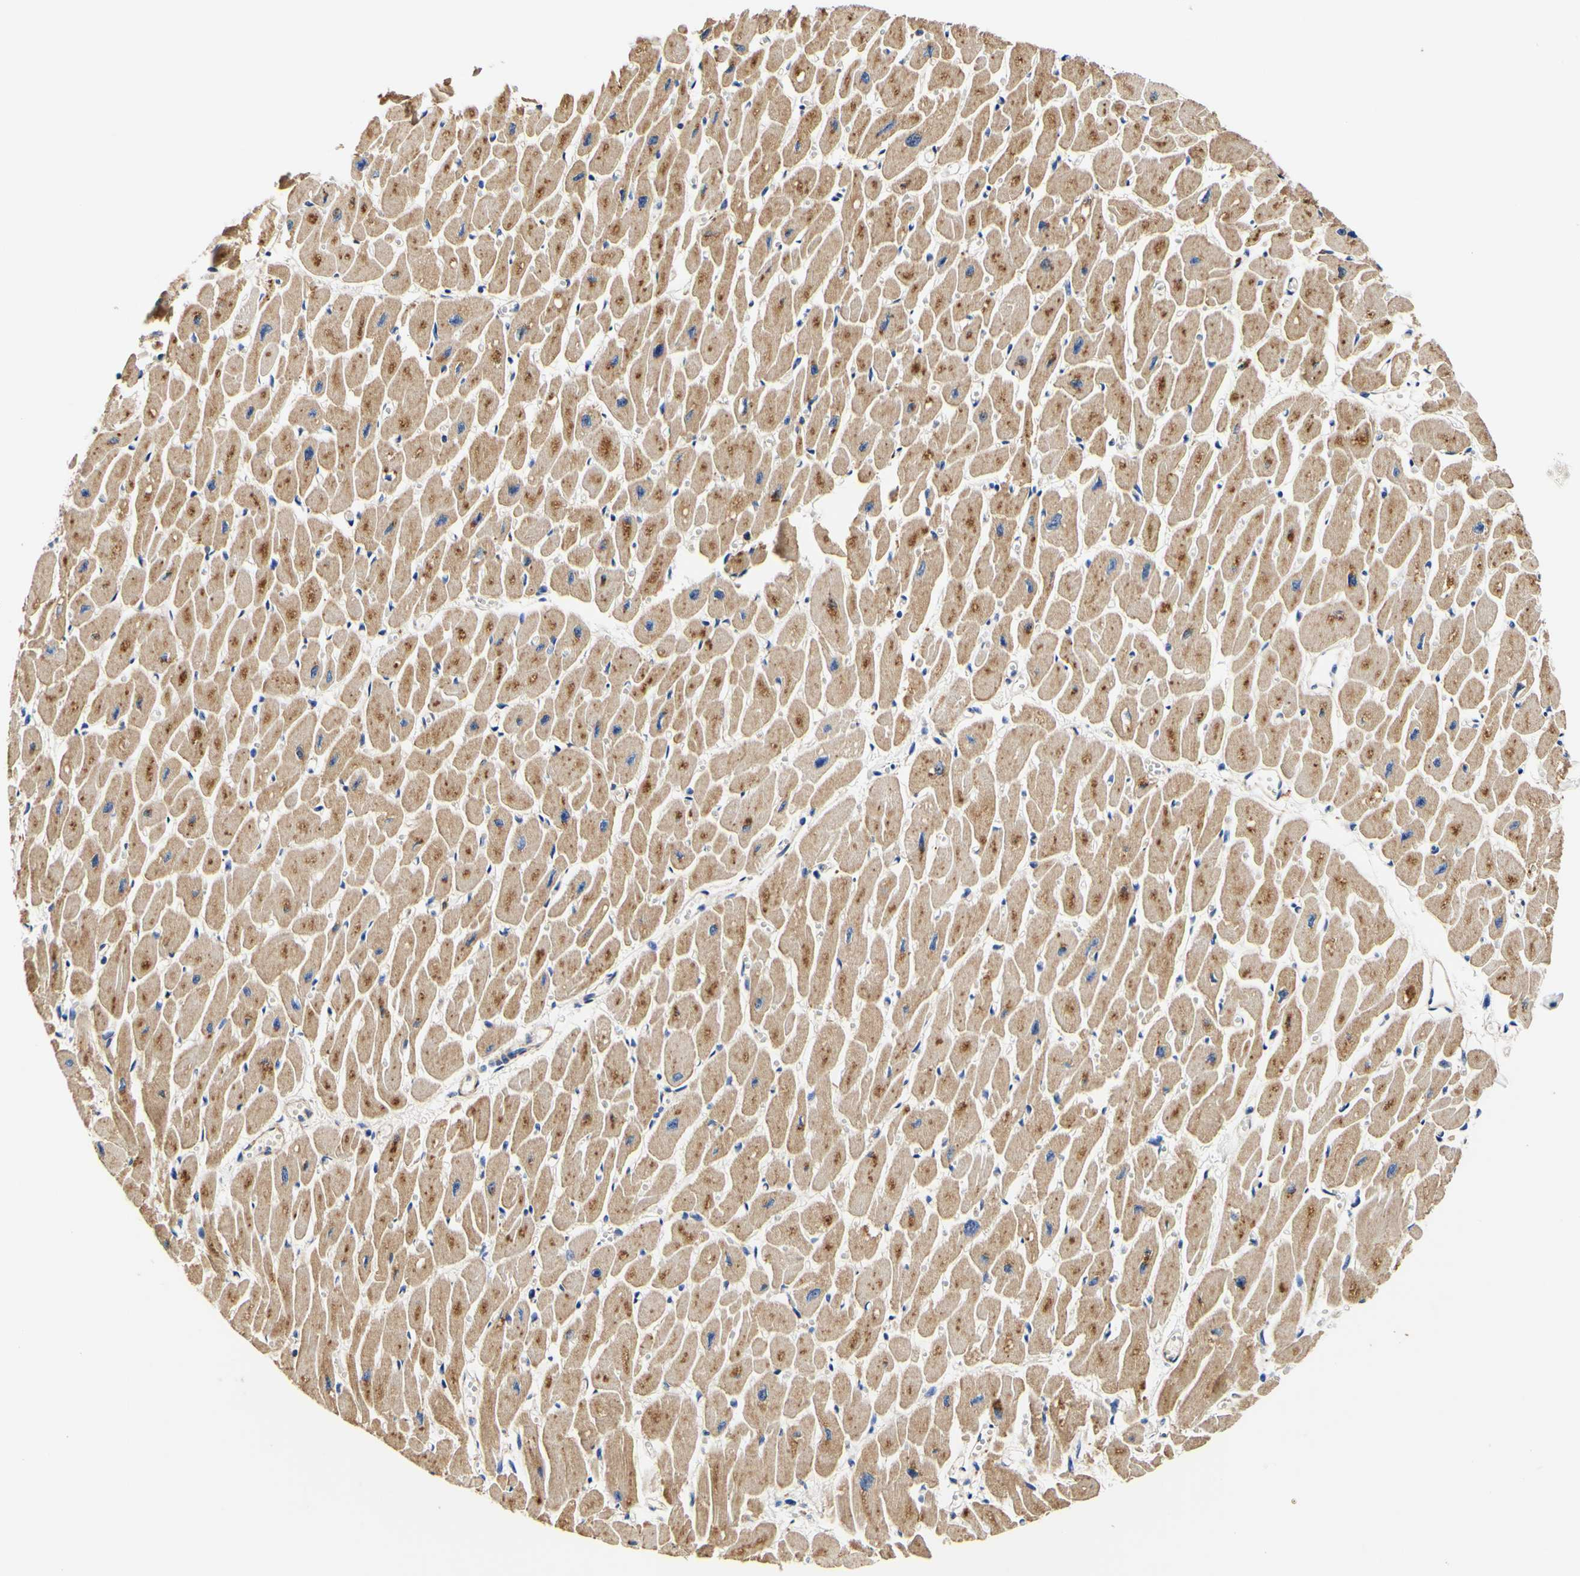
{"staining": {"intensity": "moderate", "quantity": ">75%", "location": "cytoplasmic/membranous"}, "tissue": "heart muscle", "cell_type": "Cardiomyocytes", "image_type": "normal", "snomed": [{"axis": "morphology", "description": "Normal tissue, NOS"}, {"axis": "topography", "description": "Heart"}], "caption": "IHC of benign human heart muscle shows medium levels of moderate cytoplasmic/membranous positivity in approximately >75% of cardiomyocytes.", "gene": "CAMK4", "patient": {"sex": "female", "age": 54}}